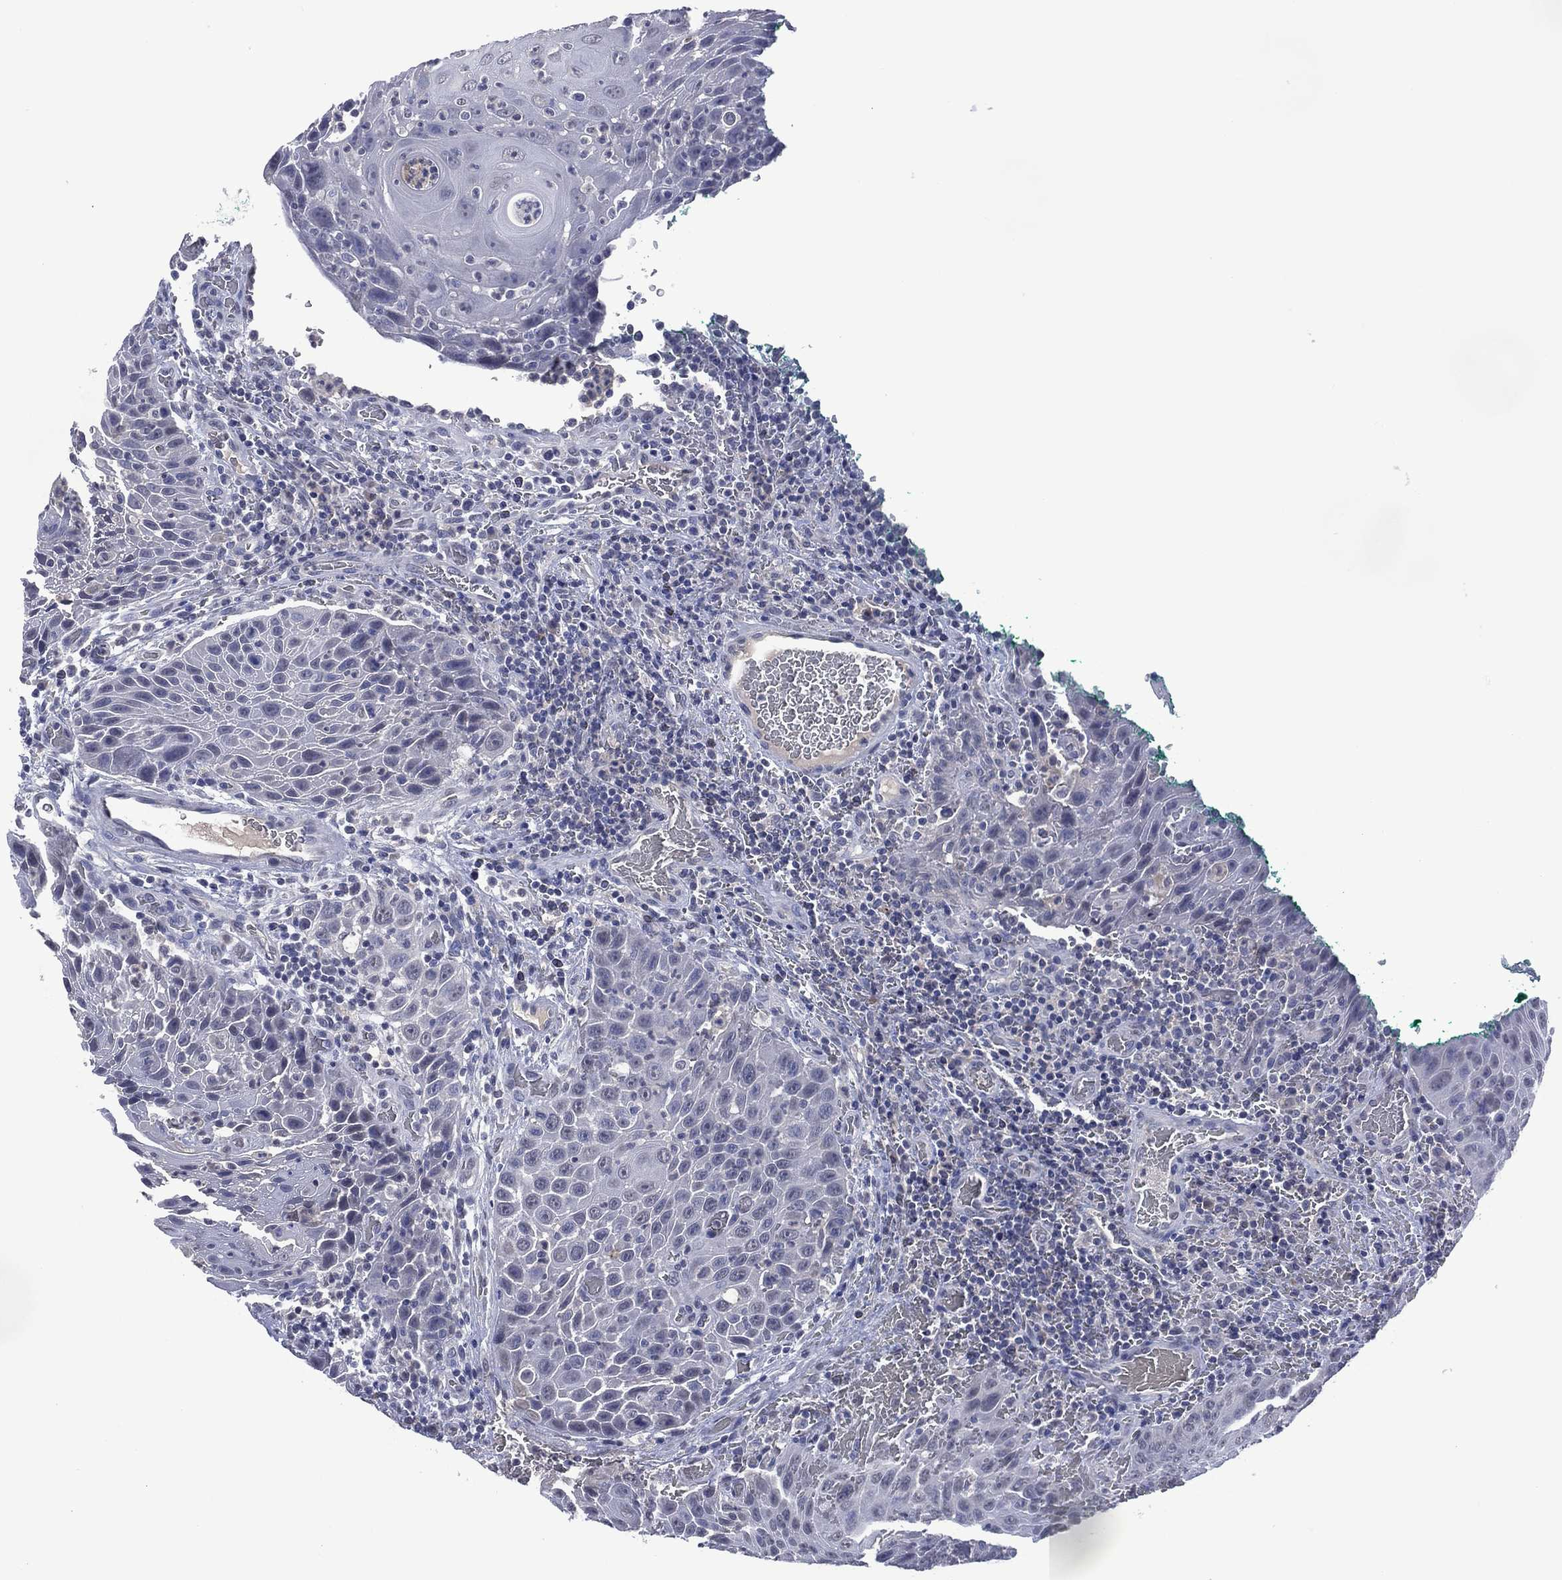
{"staining": {"intensity": "negative", "quantity": "none", "location": "none"}, "tissue": "head and neck cancer", "cell_type": "Tumor cells", "image_type": "cancer", "snomed": [{"axis": "morphology", "description": "Squamous cell carcinoma, NOS"}, {"axis": "topography", "description": "Head-Neck"}], "caption": "Immunohistochemistry (IHC) image of head and neck cancer (squamous cell carcinoma) stained for a protein (brown), which reveals no positivity in tumor cells.", "gene": "ASB10", "patient": {"sex": "male", "age": 69}}